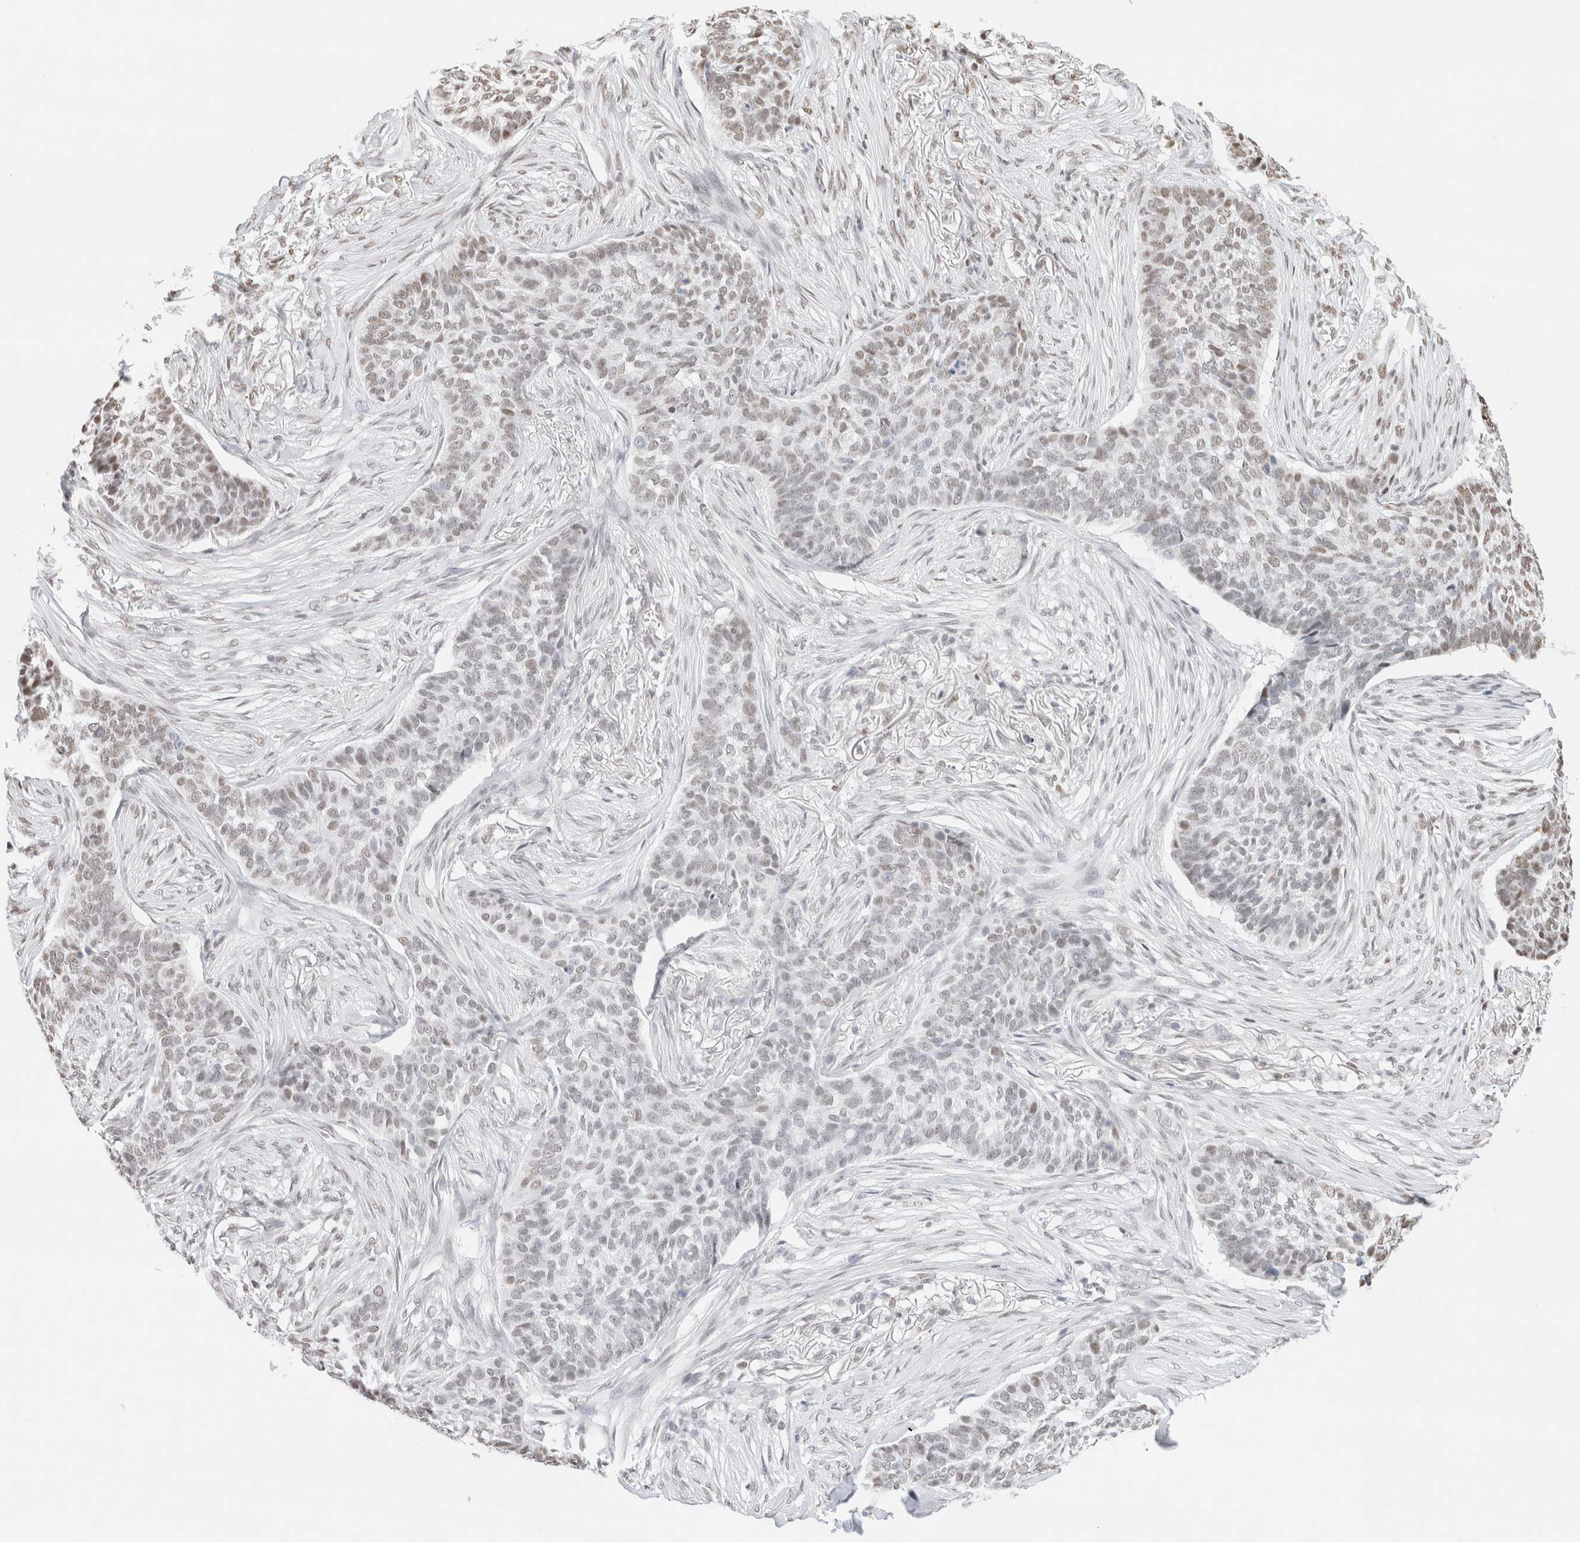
{"staining": {"intensity": "weak", "quantity": "<25%", "location": "nuclear"}, "tissue": "skin cancer", "cell_type": "Tumor cells", "image_type": "cancer", "snomed": [{"axis": "morphology", "description": "Basal cell carcinoma"}, {"axis": "topography", "description": "Skin"}], "caption": "Tumor cells show no significant protein staining in basal cell carcinoma (skin).", "gene": "SUPT3H", "patient": {"sex": "male", "age": 85}}